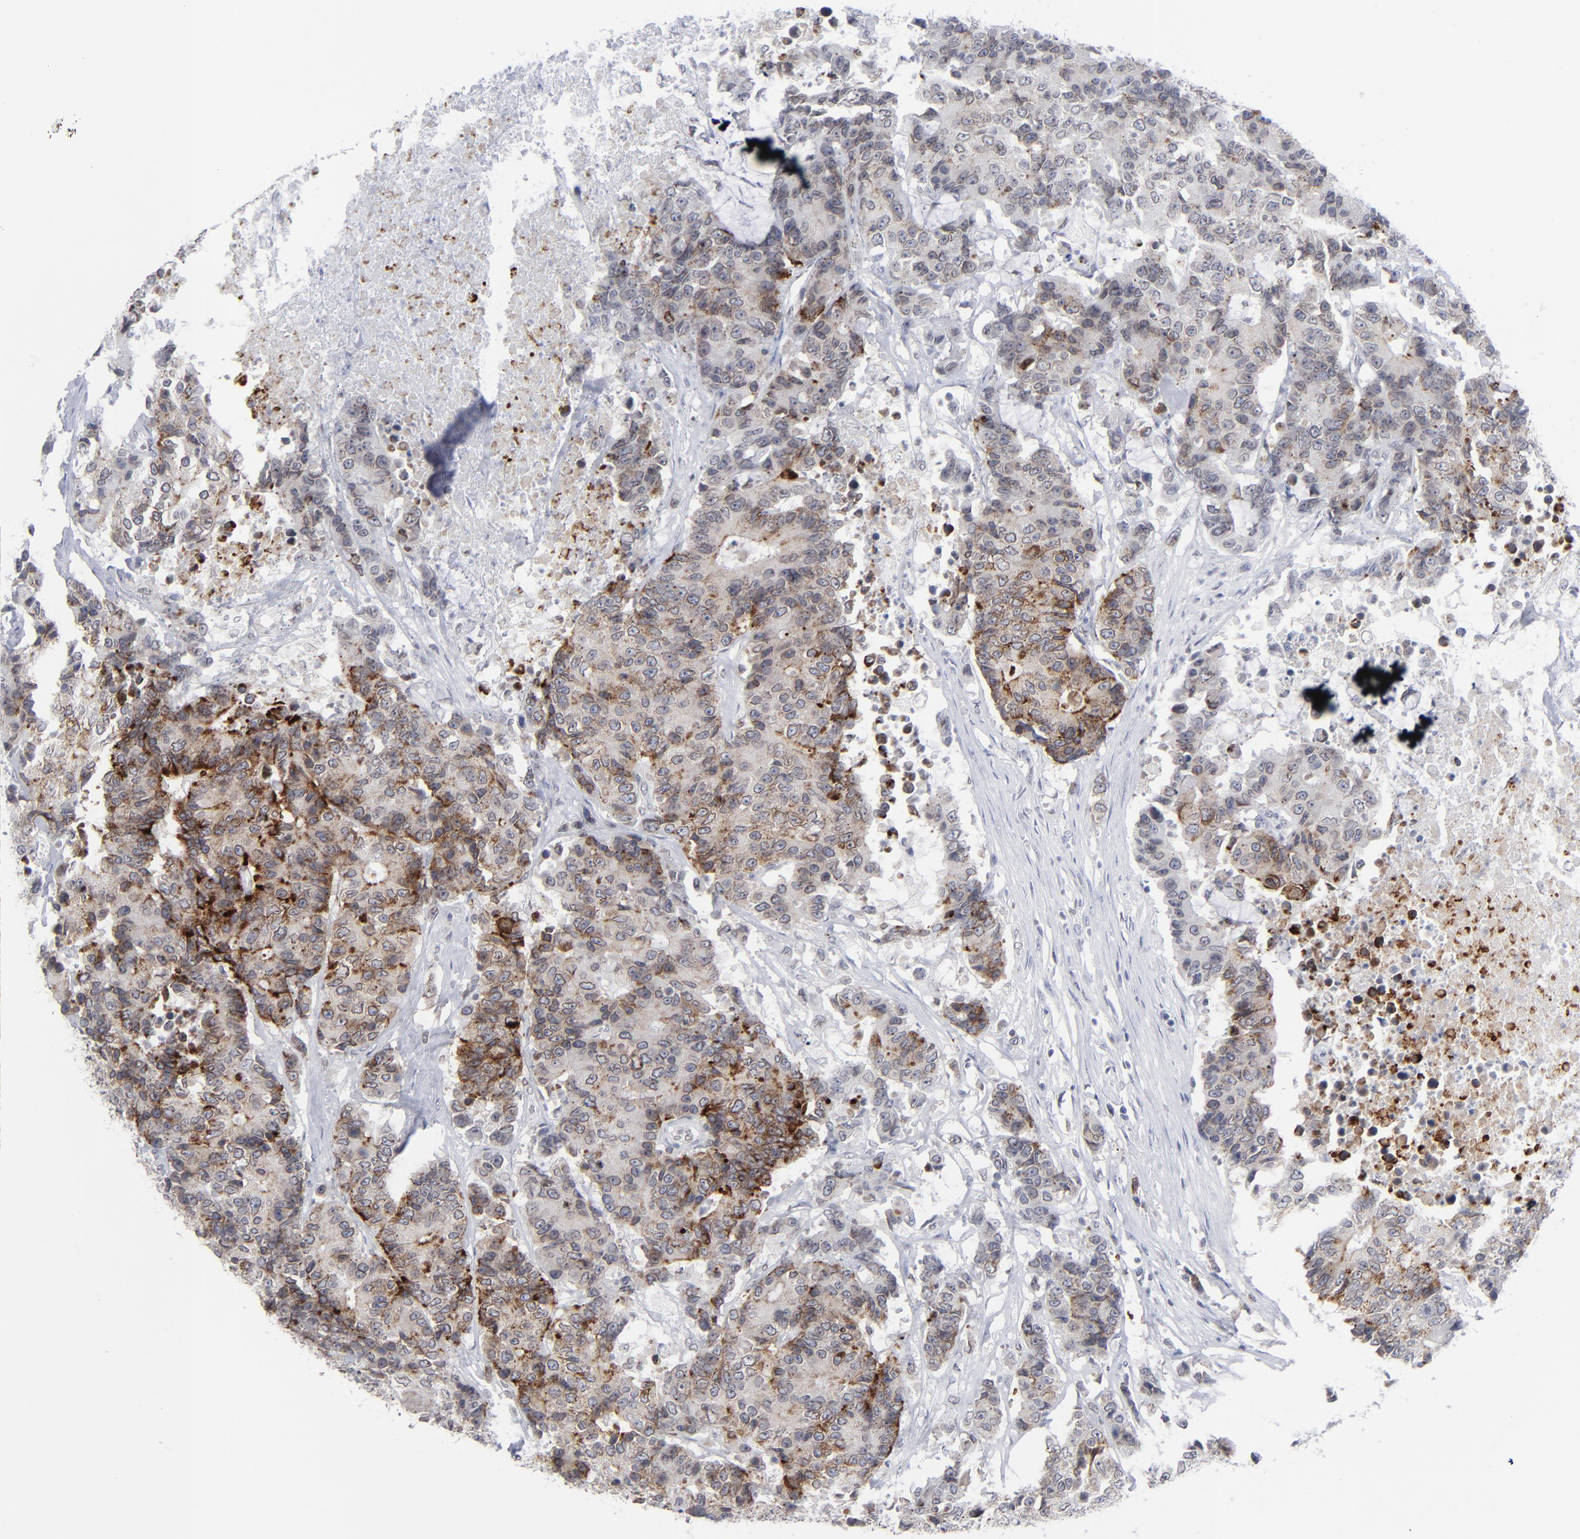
{"staining": {"intensity": "moderate", "quantity": "25%-75%", "location": "cytoplasmic/membranous"}, "tissue": "colorectal cancer", "cell_type": "Tumor cells", "image_type": "cancer", "snomed": [{"axis": "morphology", "description": "Adenocarcinoma, NOS"}, {"axis": "topography", "description": "Colon"}], "caption": "Protein staining displays moderate cytoplasmic/membranous expression in approximately 25%-75% of tumor cells in colorectal adenocarcinoma.", "gene": "NUP88", "patient": {"sex": "female", "age": 86}}